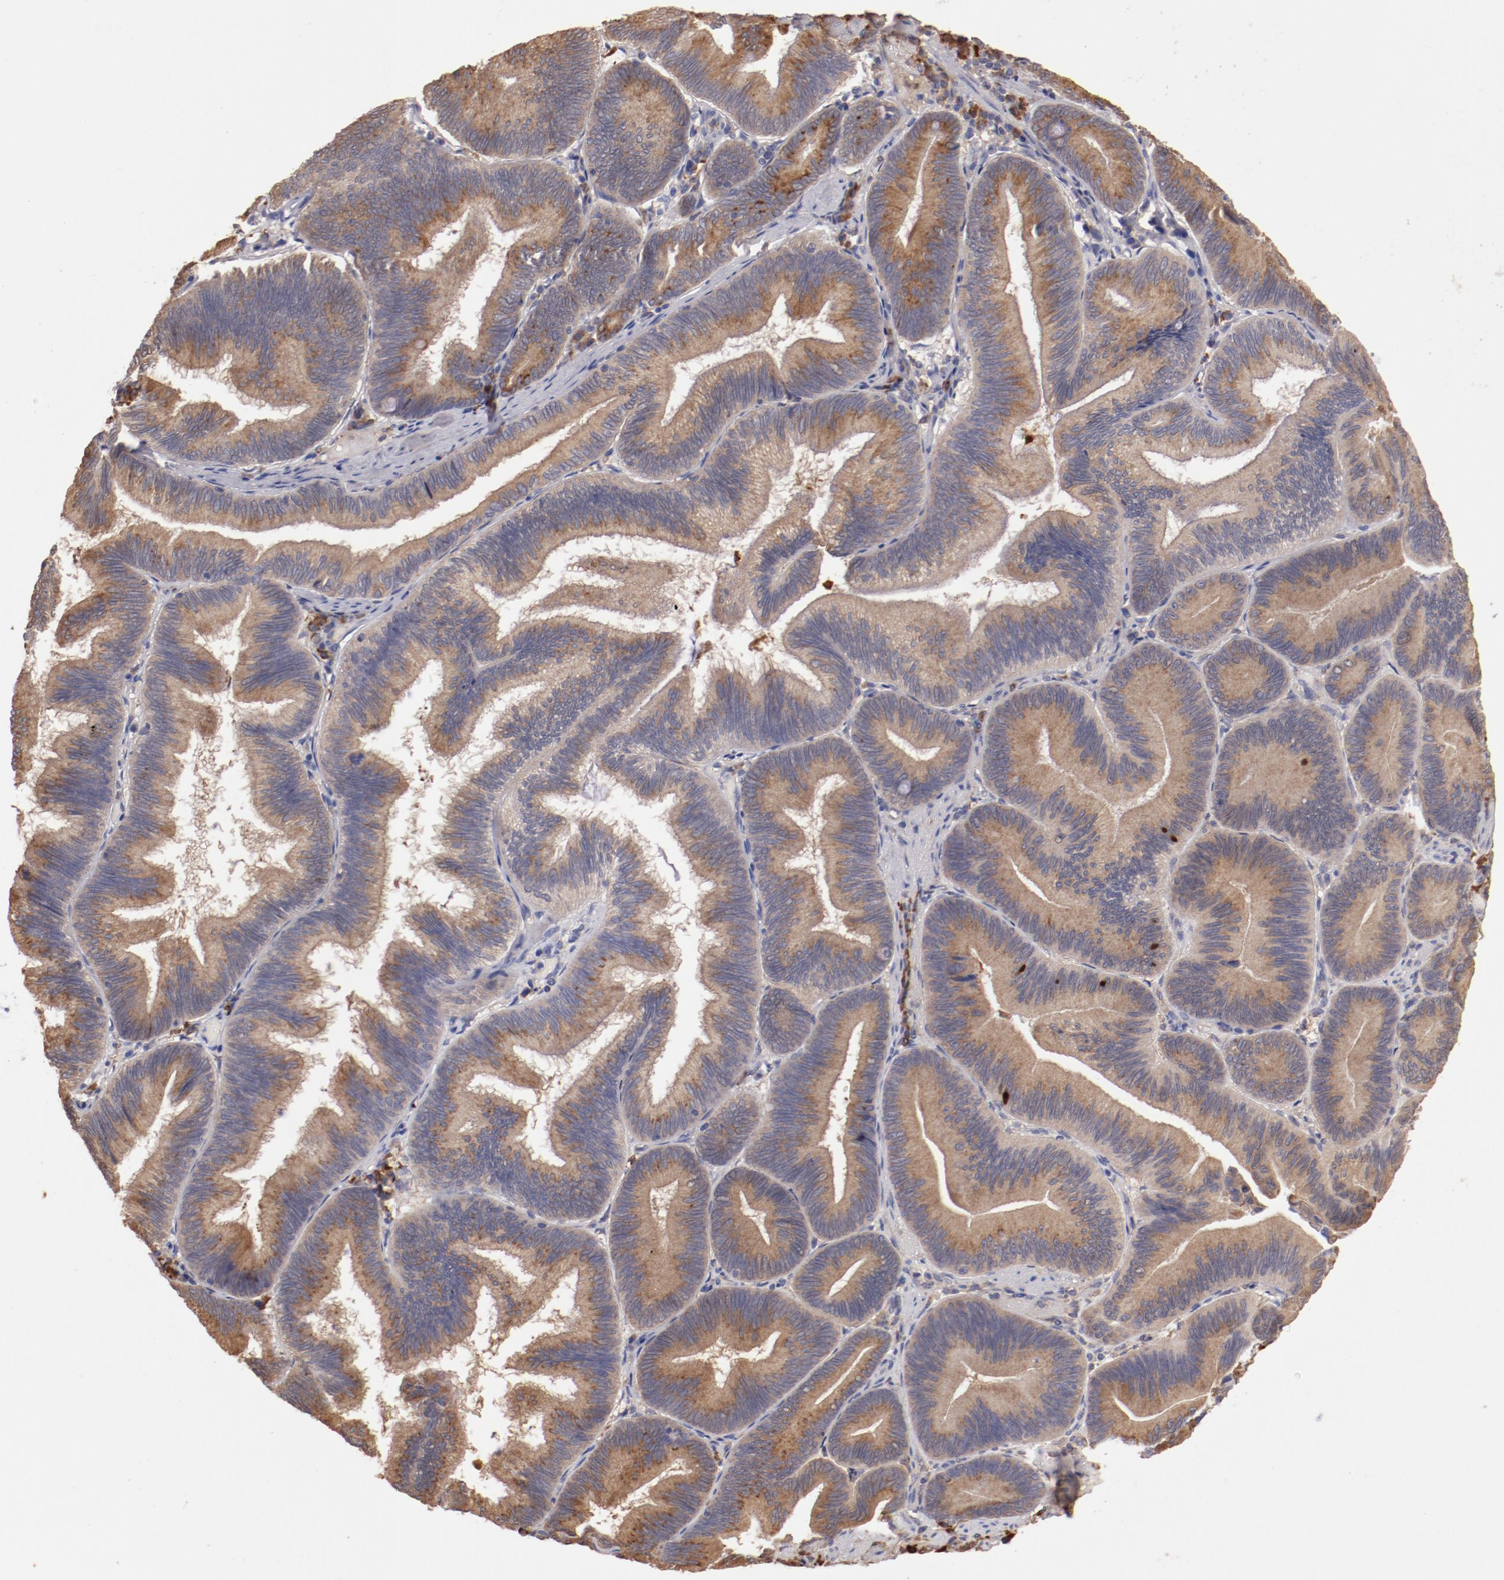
{"staining": {"intensity": "weak", "quantity": ">75%", "location": "cytoplasmic/membranous"}, "tissue": "pancreatic cancer", "cell_type": "Tumor cells", "image_type": "cancer", "snomed": [{"axis": "morphology", "description": "Adenocarcinoma, NOS"}, {"axis": "topography", "description": "Pancreas"}], "caption": "Protein staining of adenocarcinoma (pancreatic) tissue displays weak cytoplasmic/membranous staining in about >75% of tumor cells. Ihc stains the protein of interest in brown and the nuclei are stained blue.", "gene": "NFKBIE", "patient": {"sex": "male", "age": 82}}